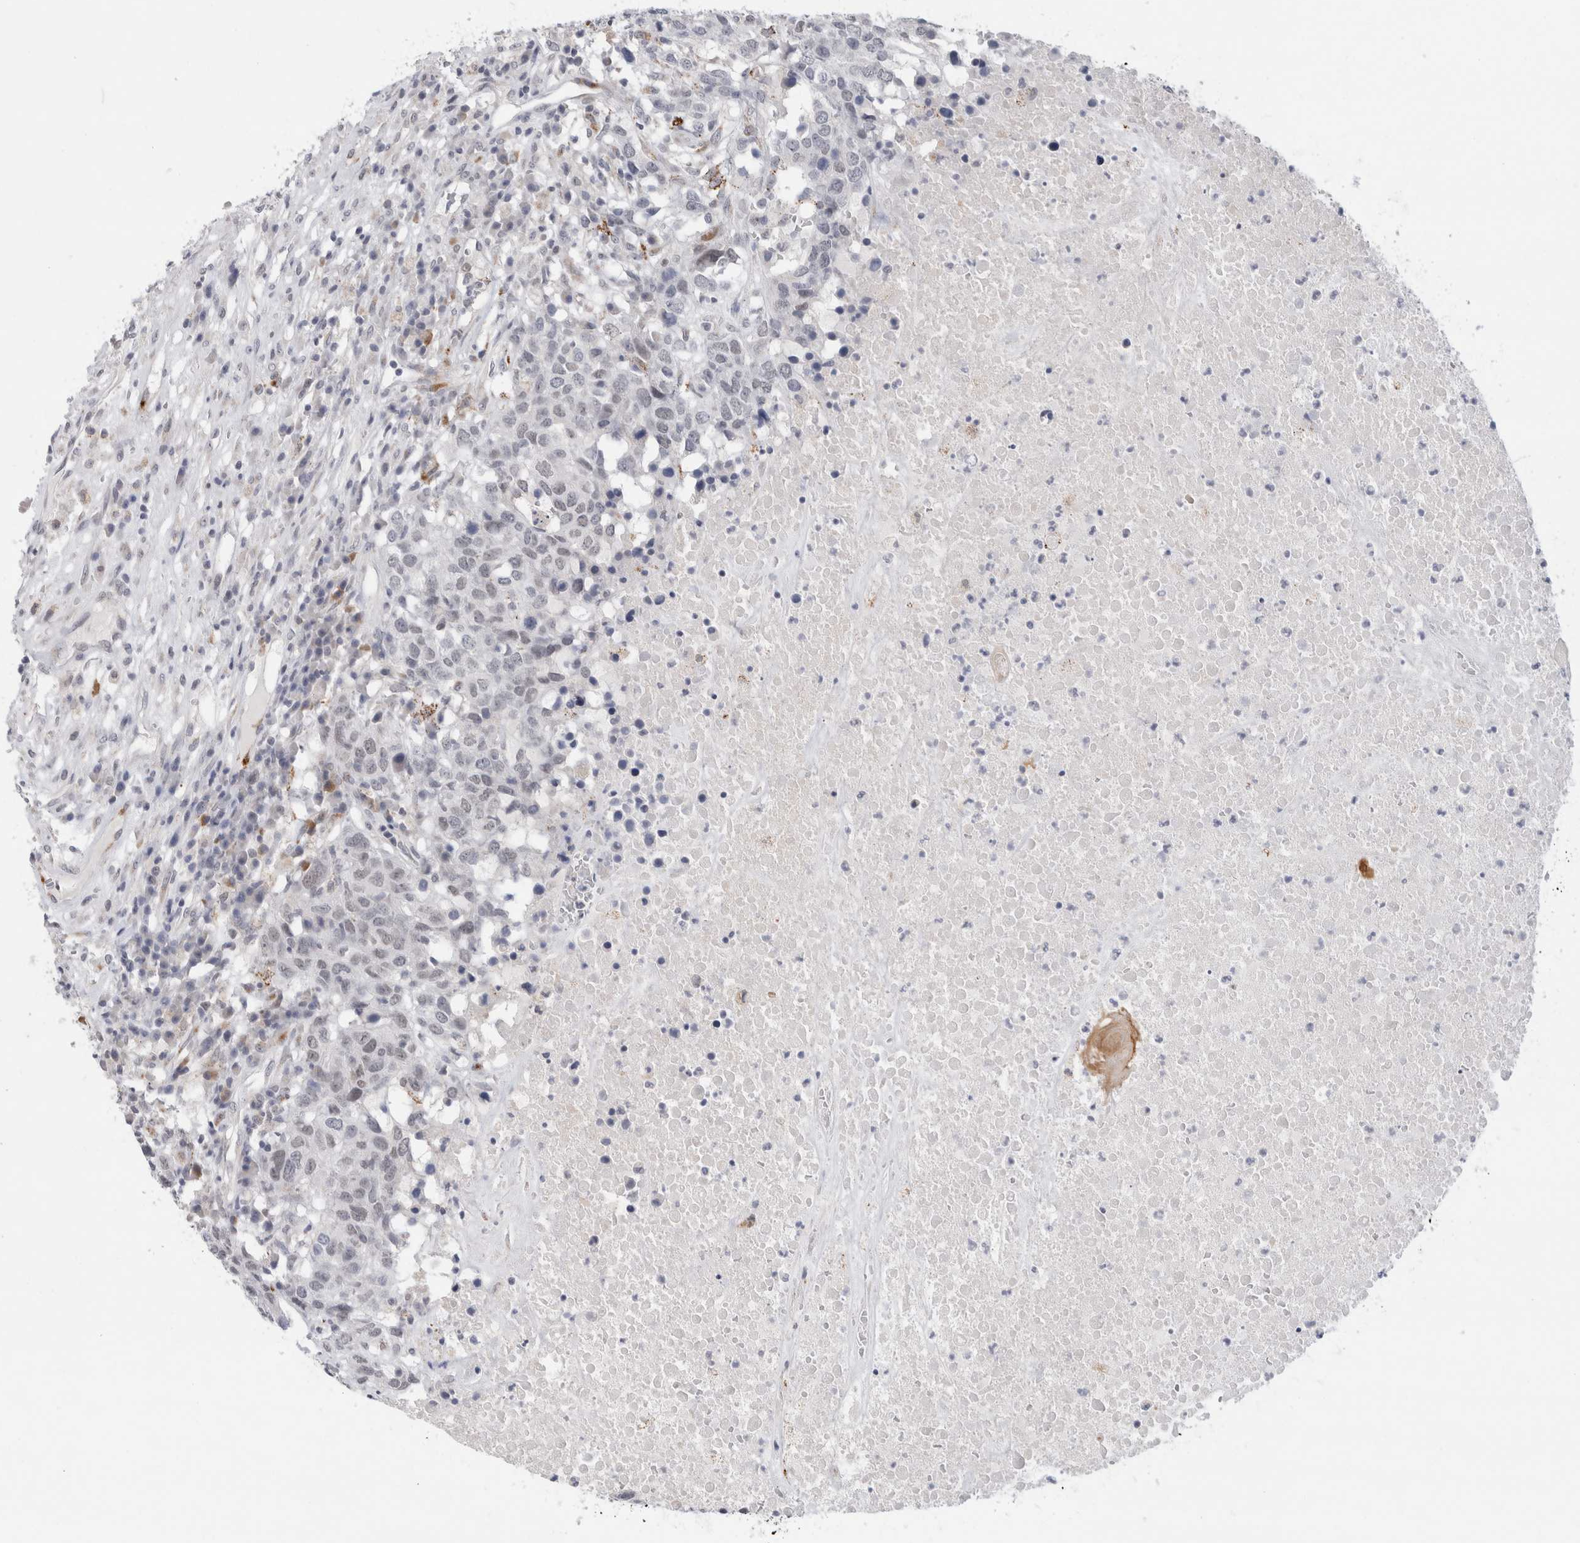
{"staining": {"intensity": "negative", "quantity": "none", "location": "none"}, "tissue": "head and neck cancer", "cell_type": "Tumor cells", "image_type": "cancer", "snomed": [{"axis": "morphology", "description": "Squamous cell carcinoma, NOS"}, {"axis": "topography", "description": "Head-Neck"}], "caption": "IHC micrograph of human head and neck cancer stained for a protein (brown), which shows no positivity in tumor cells.", "gene": "NIPA1", "patient": {"sex": "male", "age": 66}}